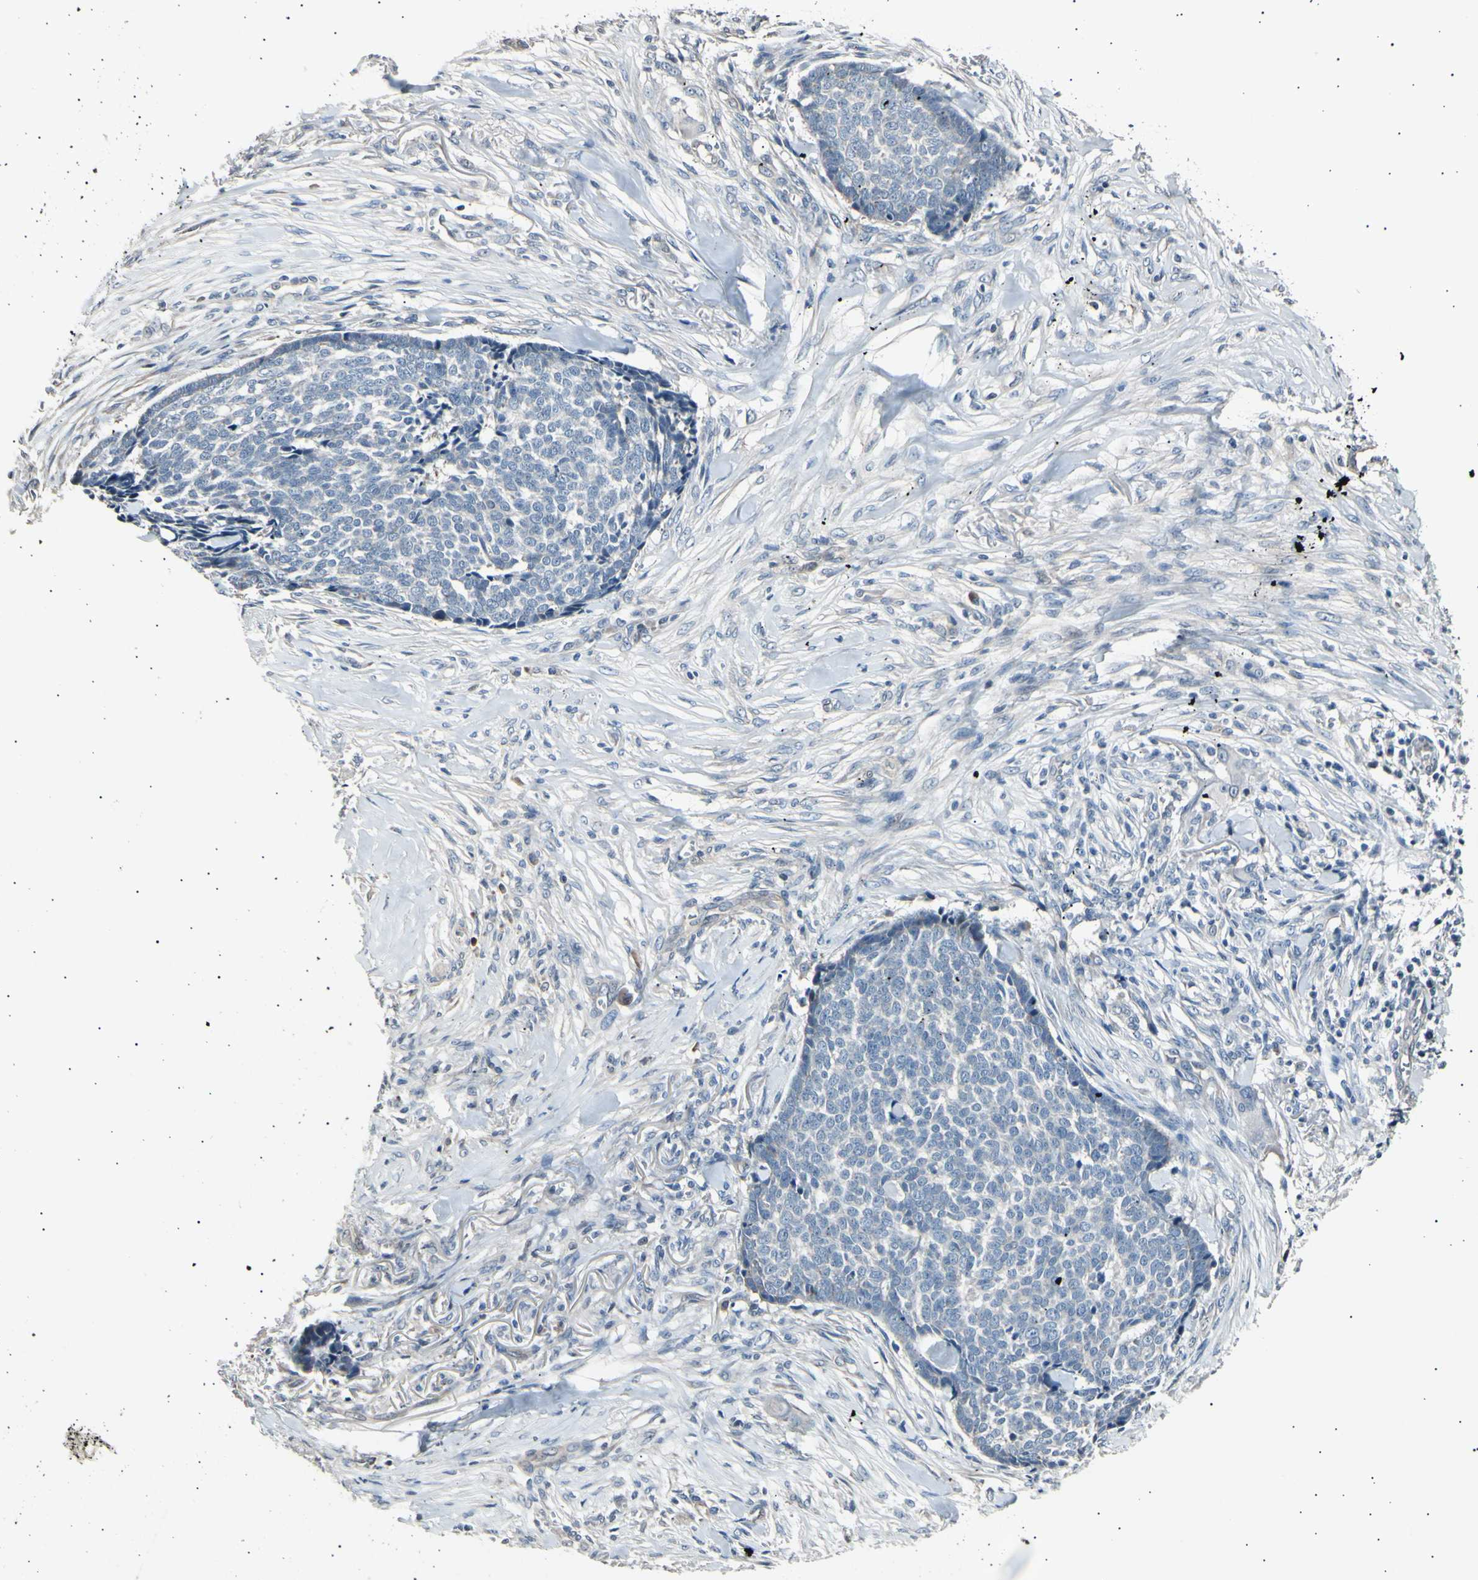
{"staining": {"intensity": "negative", "quantity": "none", "location": "none"}, "tissue": "skin cancer", "cell_type": "Tumor cells", "image_type": "cancer", "snomed": [{"axis": "morphology", "description": "Basal cell carcinoma"}, {"axis": "topography", "description": "Skin"}], "caption": "Protein analysis of basal cell carcinoma (skin) demonstrates no significant positivity in tumor cells.", "gene": "AK1", "patient": {"sex": "male", "age": 84}}